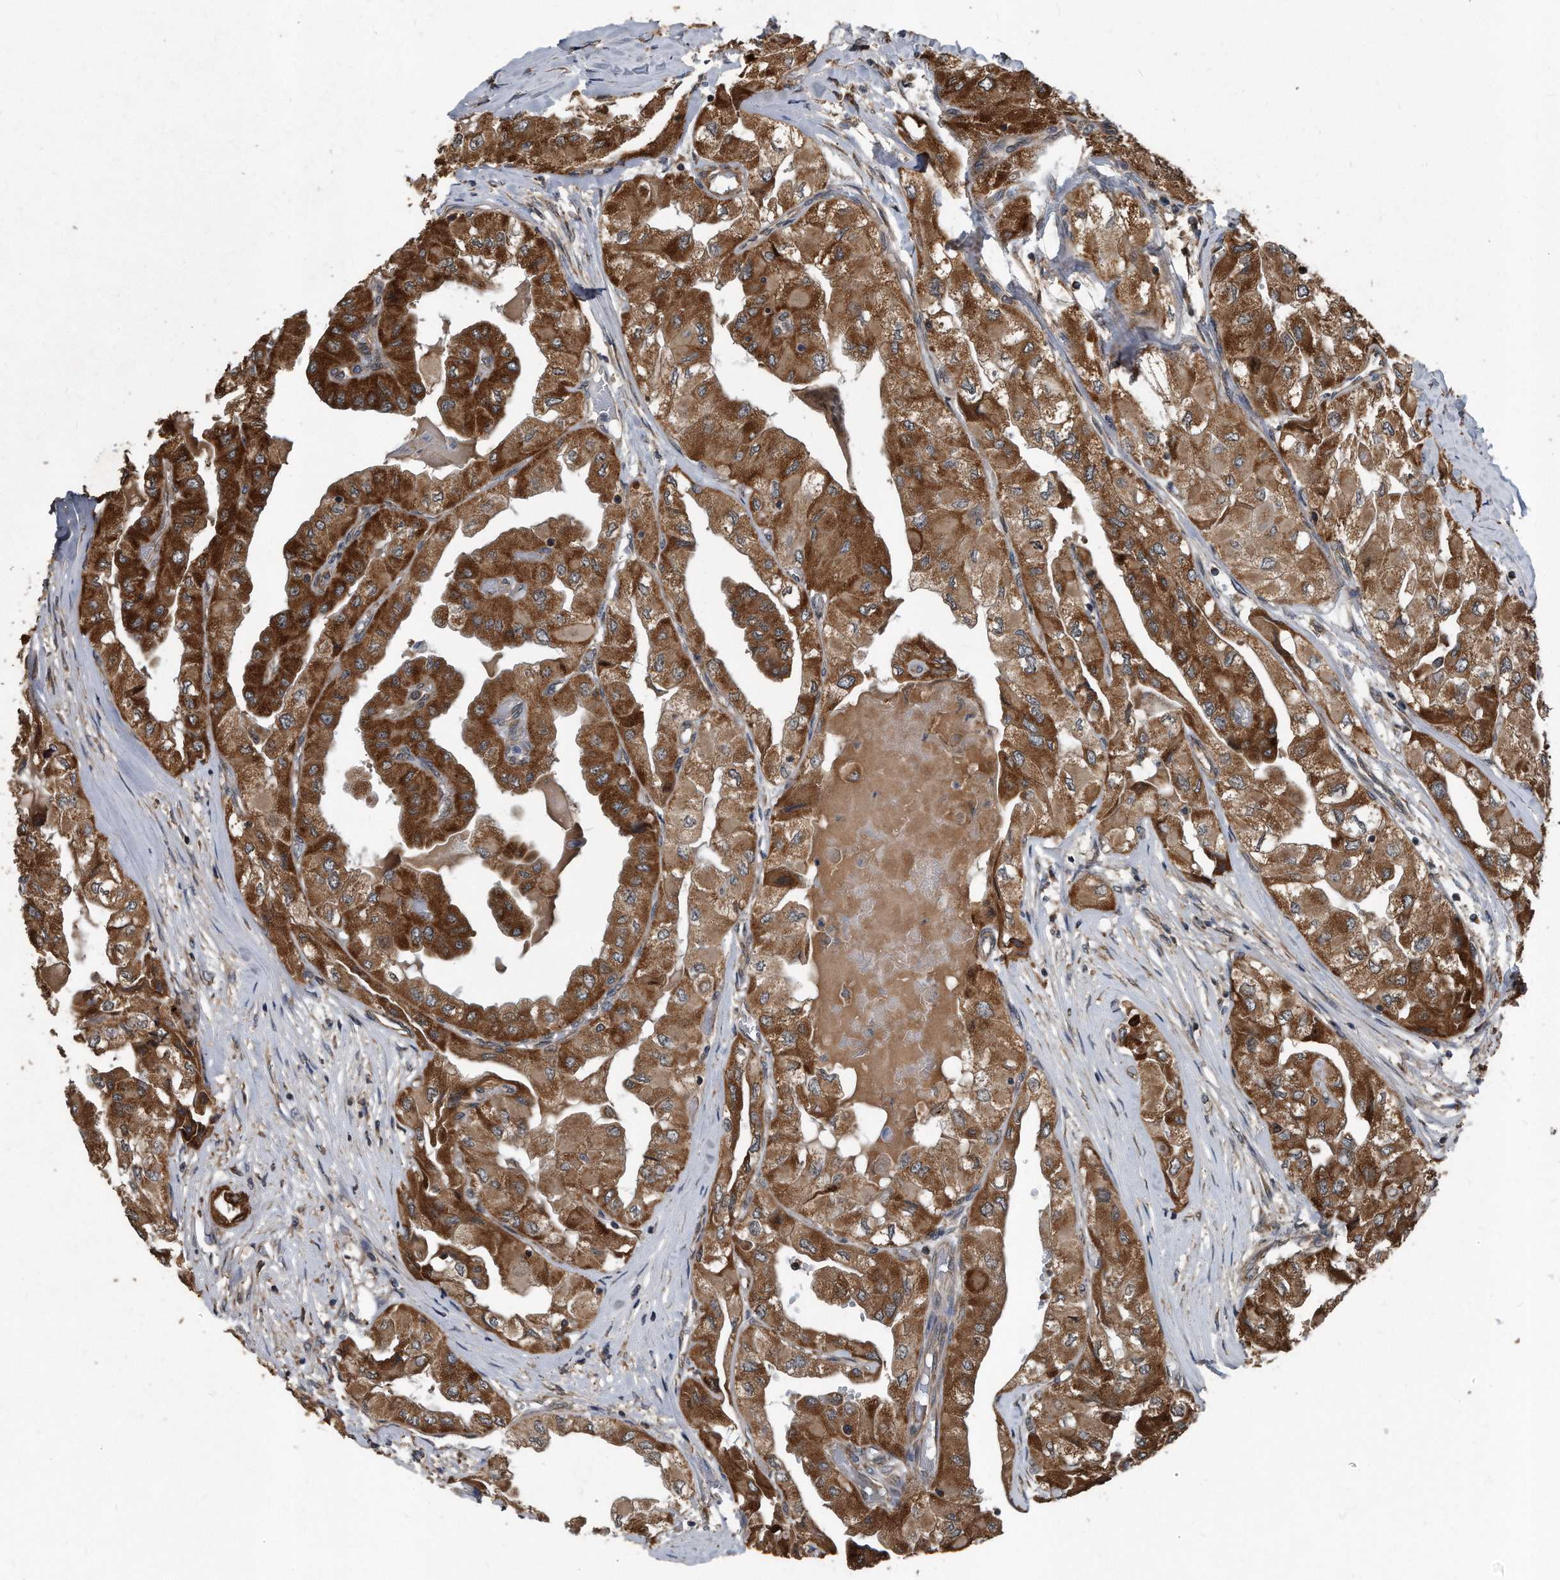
{"staining": {"intensity": "strong", "quantity": ">75%", "location": "cytoplasmic/membranous"}, "tissue": "thyroid cancer", "cell_type": "Tumor cells", "image_type": "cancer", "snomed": [{"axis": "morphology", "description": "Papillary adenocarcinoma, NOS"}, {"axis": "topography", "description": "Thyroid gland"}], "caption": "Immunohistochemistry of papillary adenocarcinoma (thyroid) demonstrates high levels of strong cytoplasmic/membranous staining in approximately >75% of tumor cells.", "gene": "FAM136A", "patient": {"sex": "female", "age": 59}}